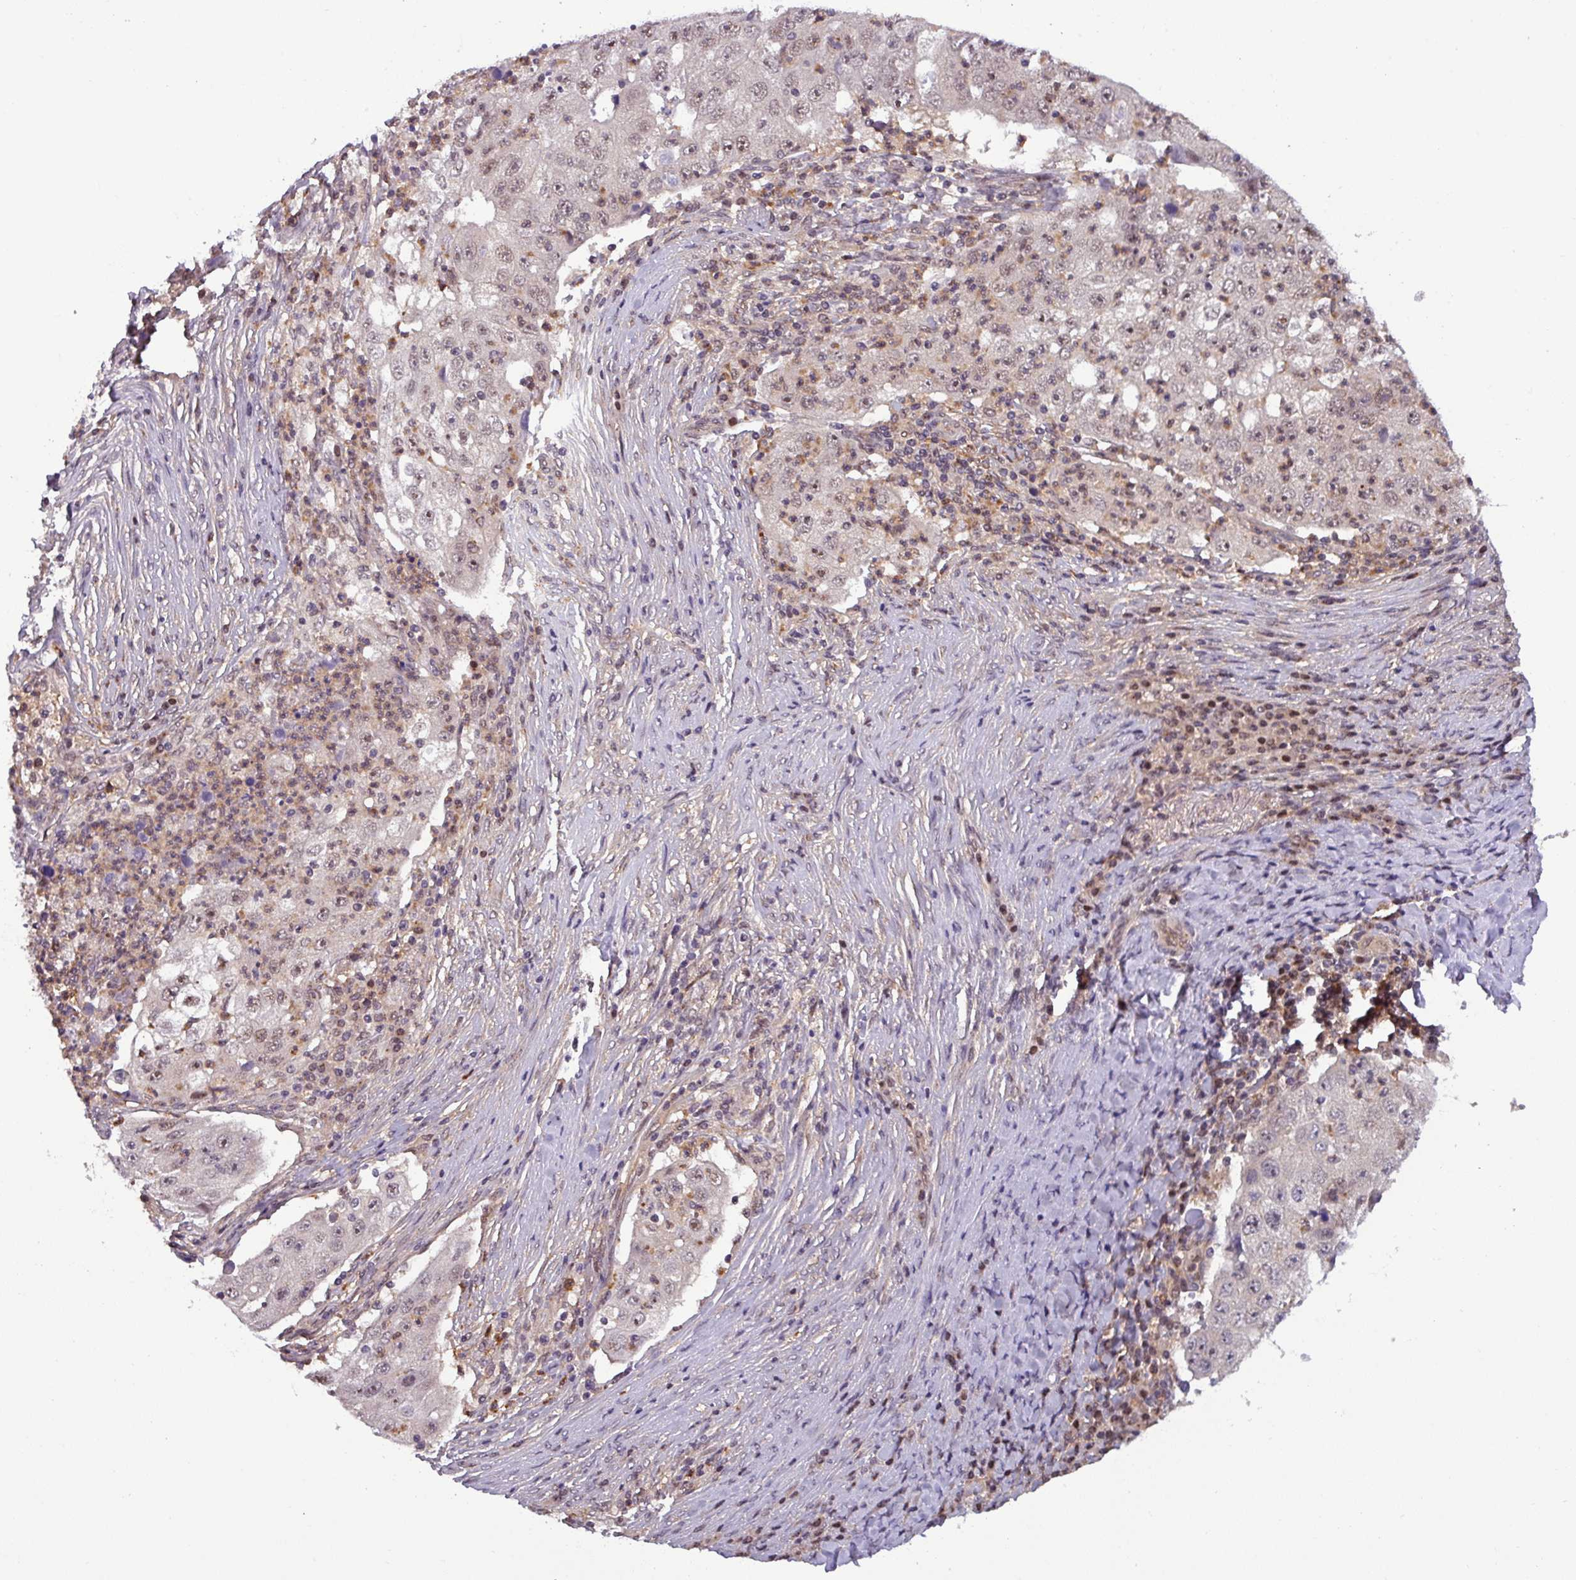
{"staining": {"intensity": "weak", "quantity": ">75%", "location": "nuclear"}, "tissue": "lung cancer", "cell_type": "Tumor cells", "image_type": "cancer", "snomed": [{"axis": "morphology", "description": "Squamous cell carcinoma, NOS"}, {"axis": "topography", "description": "Lung"}], "caption": "Immunohistochemical staining of squamous cell carcinoma (lung) displays low levels of weak nuclear staining in approximately >75% of tumor cells. The staining was performed using DAB (3,3'-diaminobenzidine), with brown indicating positive protein expression. Nuclei are stained blue with hematoxylin.", "gene": "NPFFR1", "patient": {"sex": "male", "age": 64}}